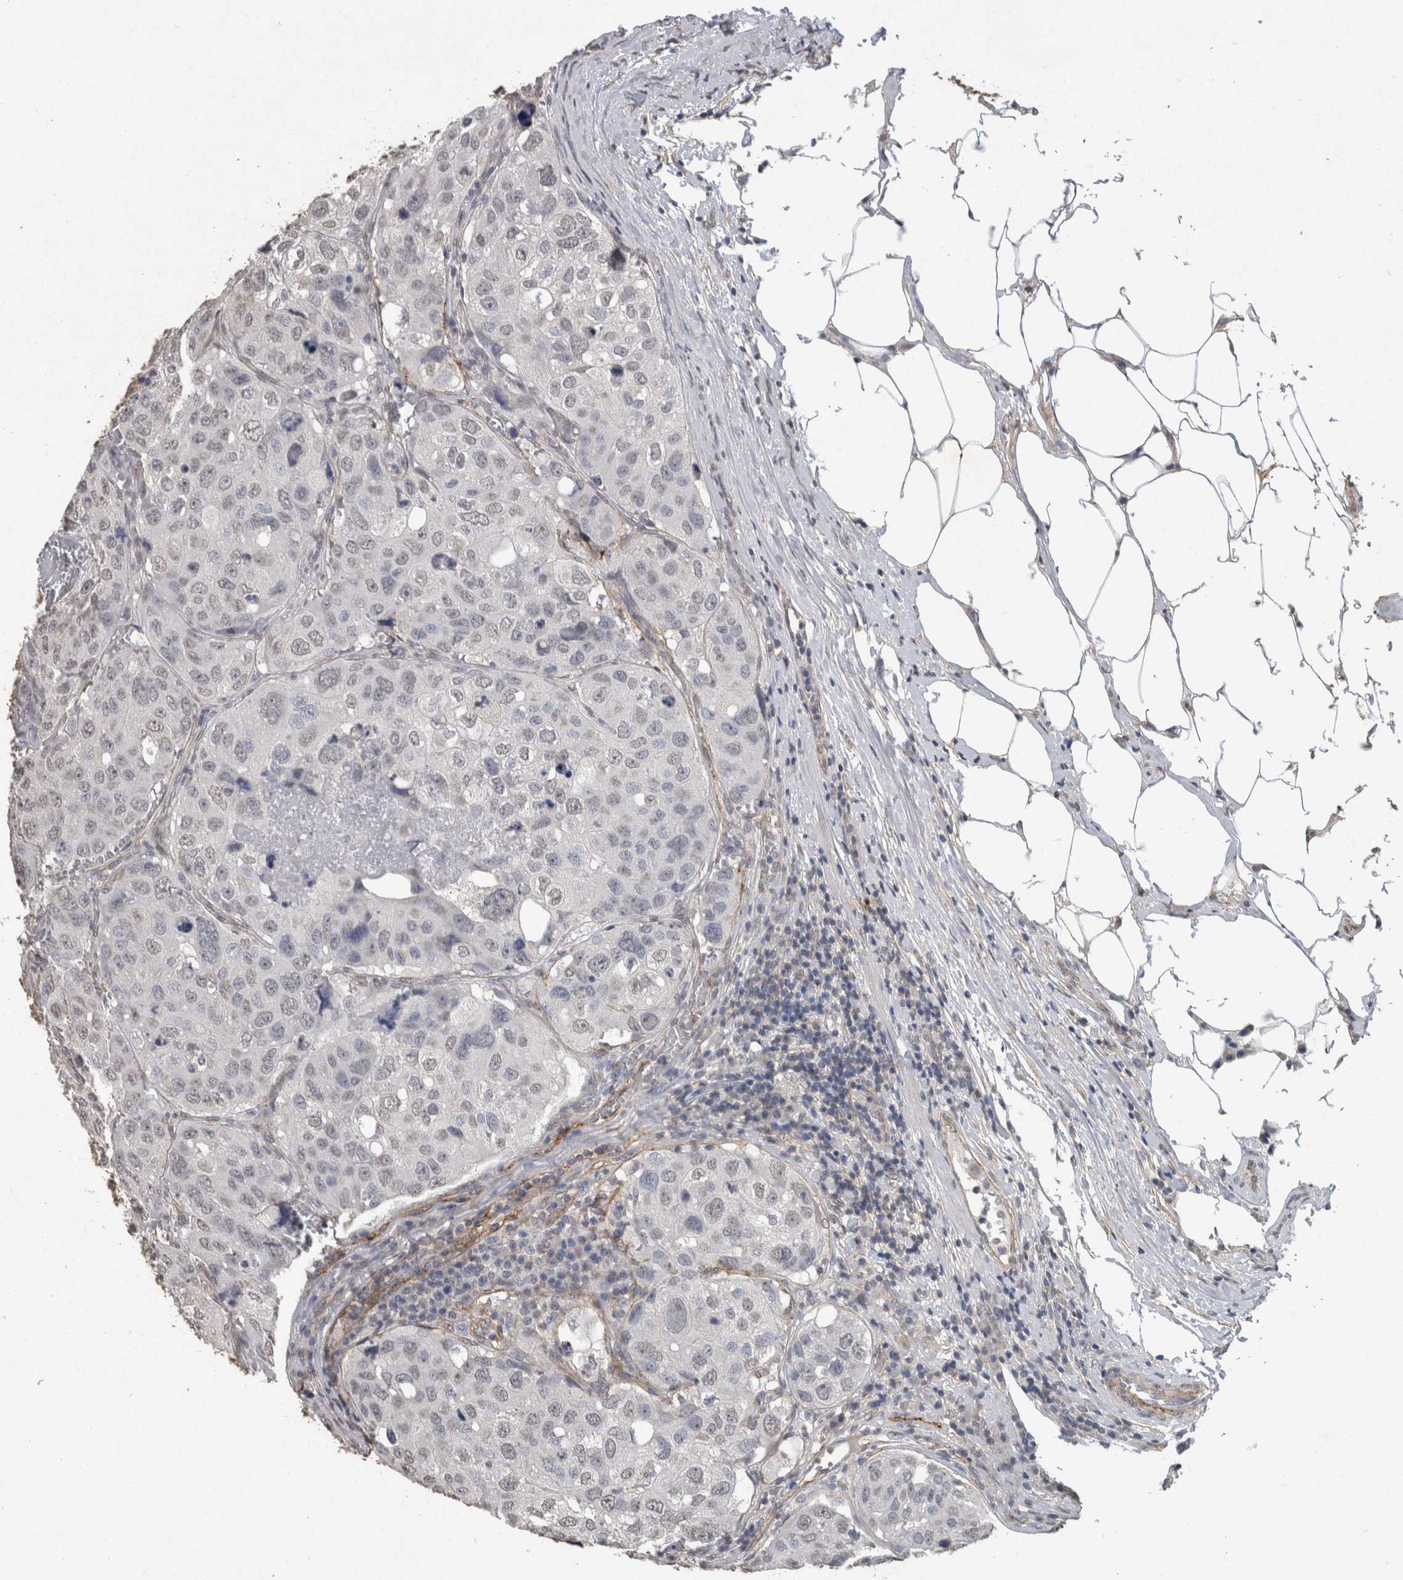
{"staining": {"intensity": "weak", "quantity": "<25%", "location": "nuclear"}, "tissue": "urothelial cancer", "cell_type": "Tumor cells", "image_type": "cancer", "snomed": [{"axis": "morphology", "description": "Urothelial carcinoma, High grade"}, {"axis": "topography", "description": "Lymph node"}, {"axis": "topography", "description": "Urinary bladder"}], "caption": "There is no significant staining in tumor cells of urothelial carcinoma (high-grade).", "gene": "RECK", "patient": {"sex": "male", "age": 51}}